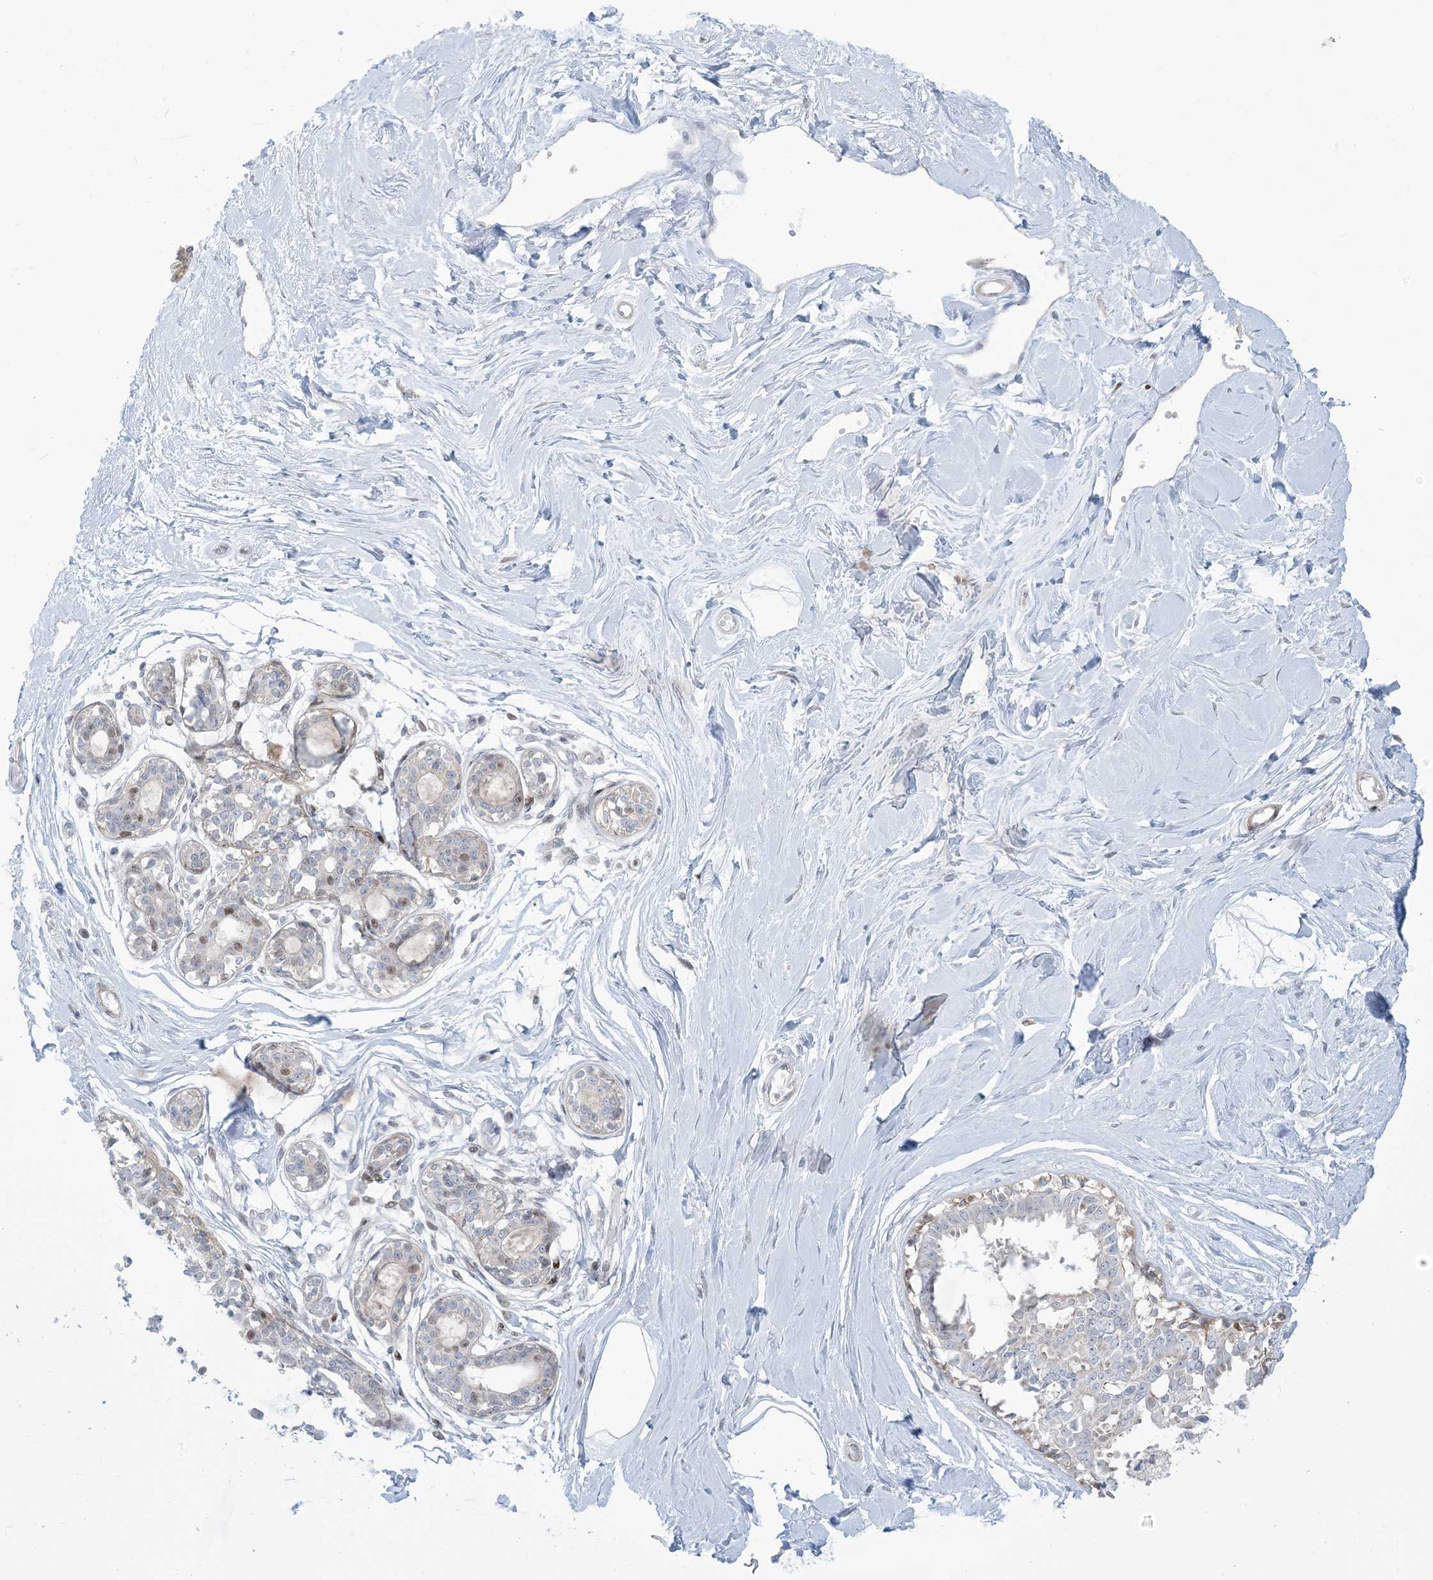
{"staining": {"intensity": "negative", "quantity": "none", "location": "none"}, "tissue": "breast", "cell_type": "Adipocytes", "image_type": "normal", "snomed": [{"axis": "morphology", "description": "Normal tissue, NOS"}, {"axis": "topography", "description": "Breast"}], "caption": "Photomicrograph shows no significant protein expression in adipocytes of benign breast.", "gene": "AFTPH", "patient": {"sex": "female", "age": 45}}